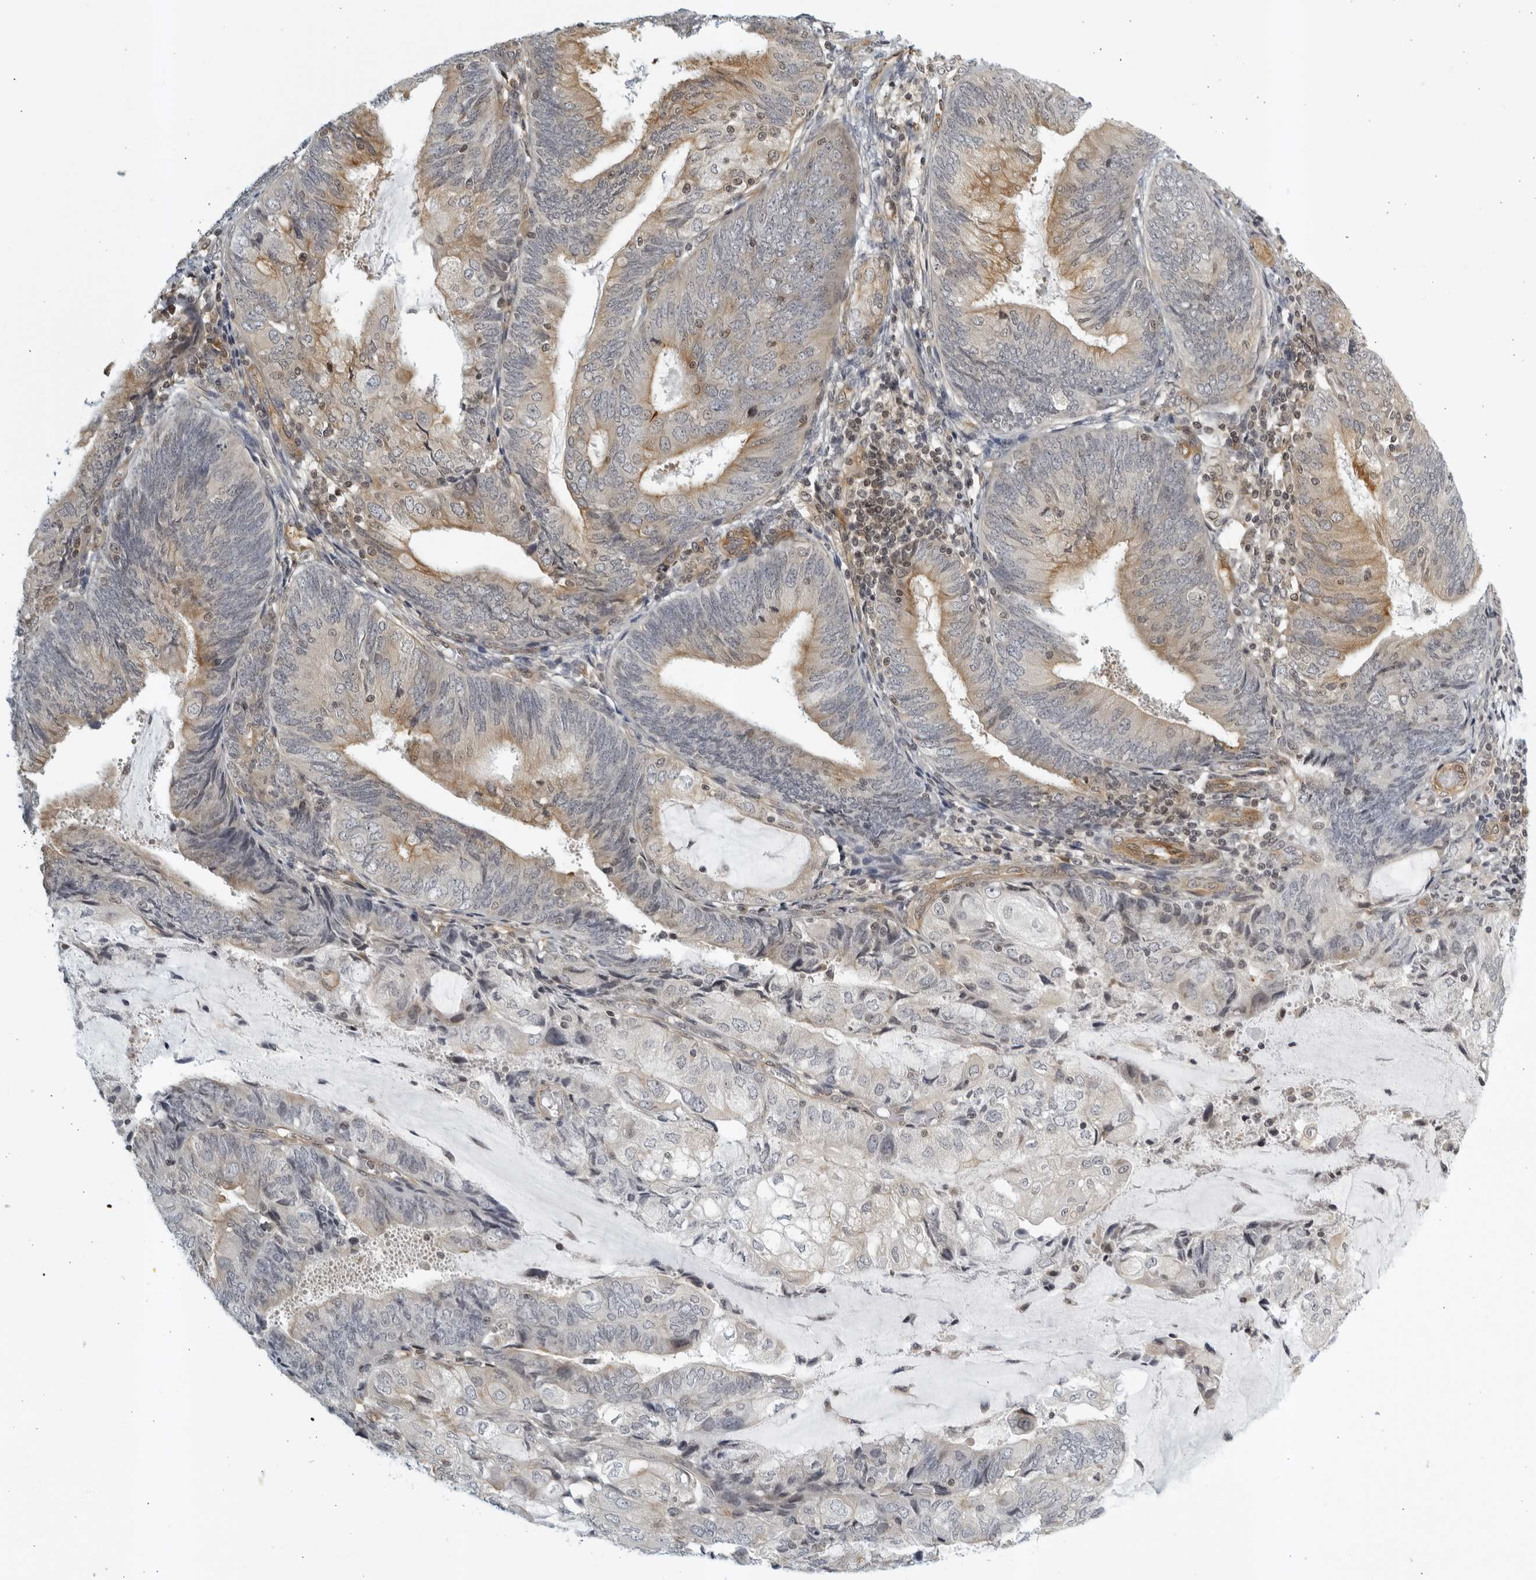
{"staining": {"intensity": "weak", "quantity": "25%-75%", "location": "cytoplasmic/membranous"}, "tissue": "endometrial cancer", "cell_type": "Tumor cells", "image_type": "cancer", "snomed": [{"axis": "morphology", "description": "Adenocarcinoma, NOS"}, {"axis": "topography", "description": "Endometrium"}], "caption": "Weak cytoplasmic/membranous expression for a protein is appreciated in approximately 25%-75% of tumor cells of endometrial cancer using immunohistochemistry (IHC).", "gene": "SERTAD4", "patient": {"sex": "female", "age": 81}}